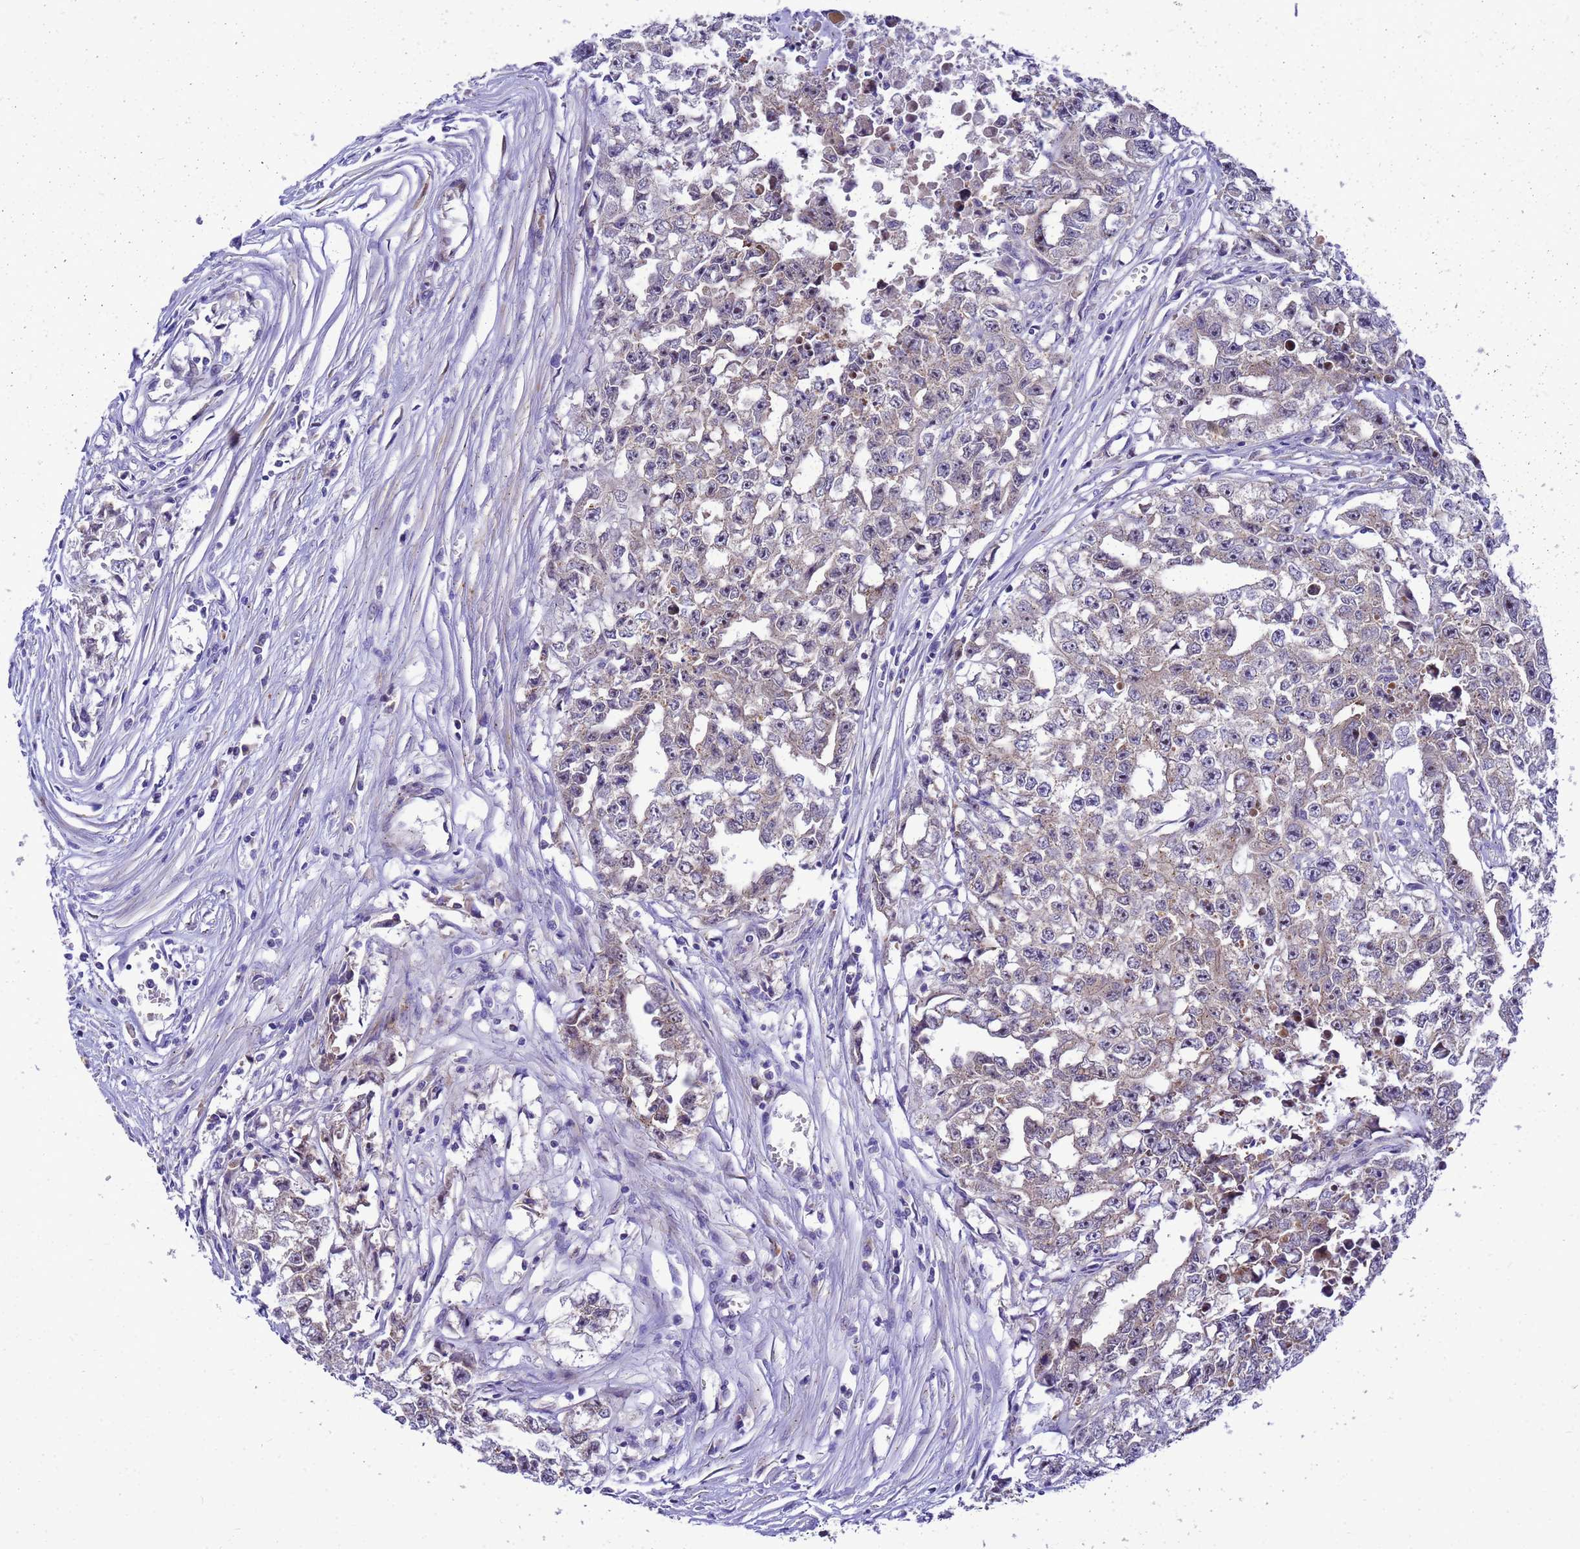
{"staining": {"intensity": "weak", "quantity": "25%-75%", "location": "cytoplasmic/membranous"}, "tissue": "testis cancer", "cell_type": "Tumor cells", "image_type": "cancer", "snomed": [{"axis": "morphology", "description": "Seminoma, NOS"}, {"axis": "morphology", "description": "Carcinoma, Embryonal, NOS"}, {"axis": "topography", "description": "Testis"}], "caption": "About 25%-75% of tumor cells in testis cancer demonstrate weak cytoplasmic/membranous protein staining as visualized by brown immunohistochemical staining.", "gene": "POP7", "patient": {"sex": "male", "age": 43}}